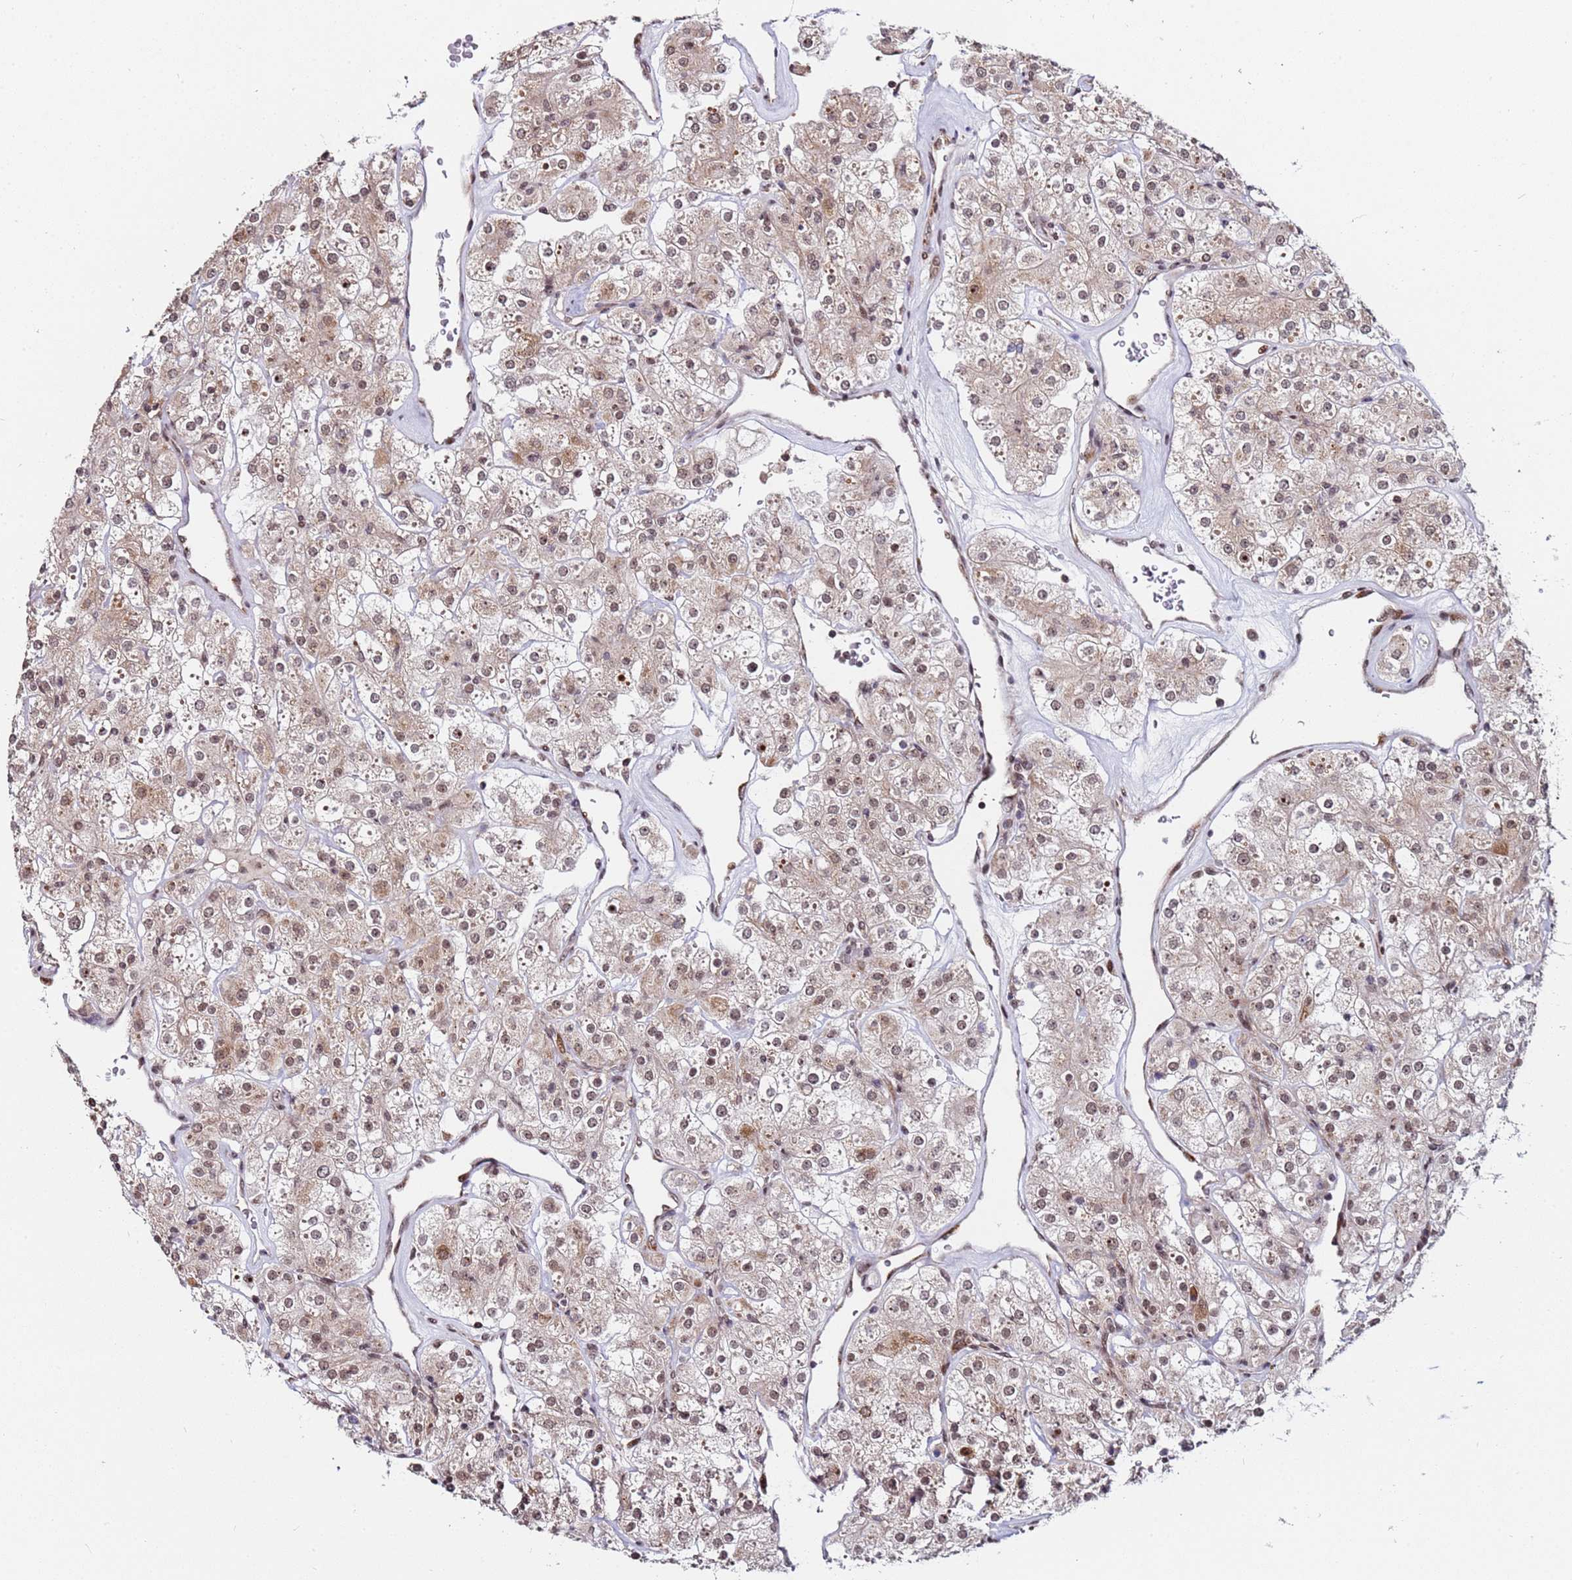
{"staining": {"intensity": "weak", "quantity": ">75%", "location": "nuclear"}, "tissue": "renal cancer", "cell_type": "Tumor cells", "image_type": "cancer", "snomed": [{"axis": "morphology", "description": "Adenocarcinoma, NOS"}, {"axis": "topography", "description": "Kidney"}], "caption": "Tumor cells reveal weak nuclear staining in about >75% of cells in adenocarcinoma (renal).", "gene": "PPM1H", "patient": {"sex": "male", "age": 77}}